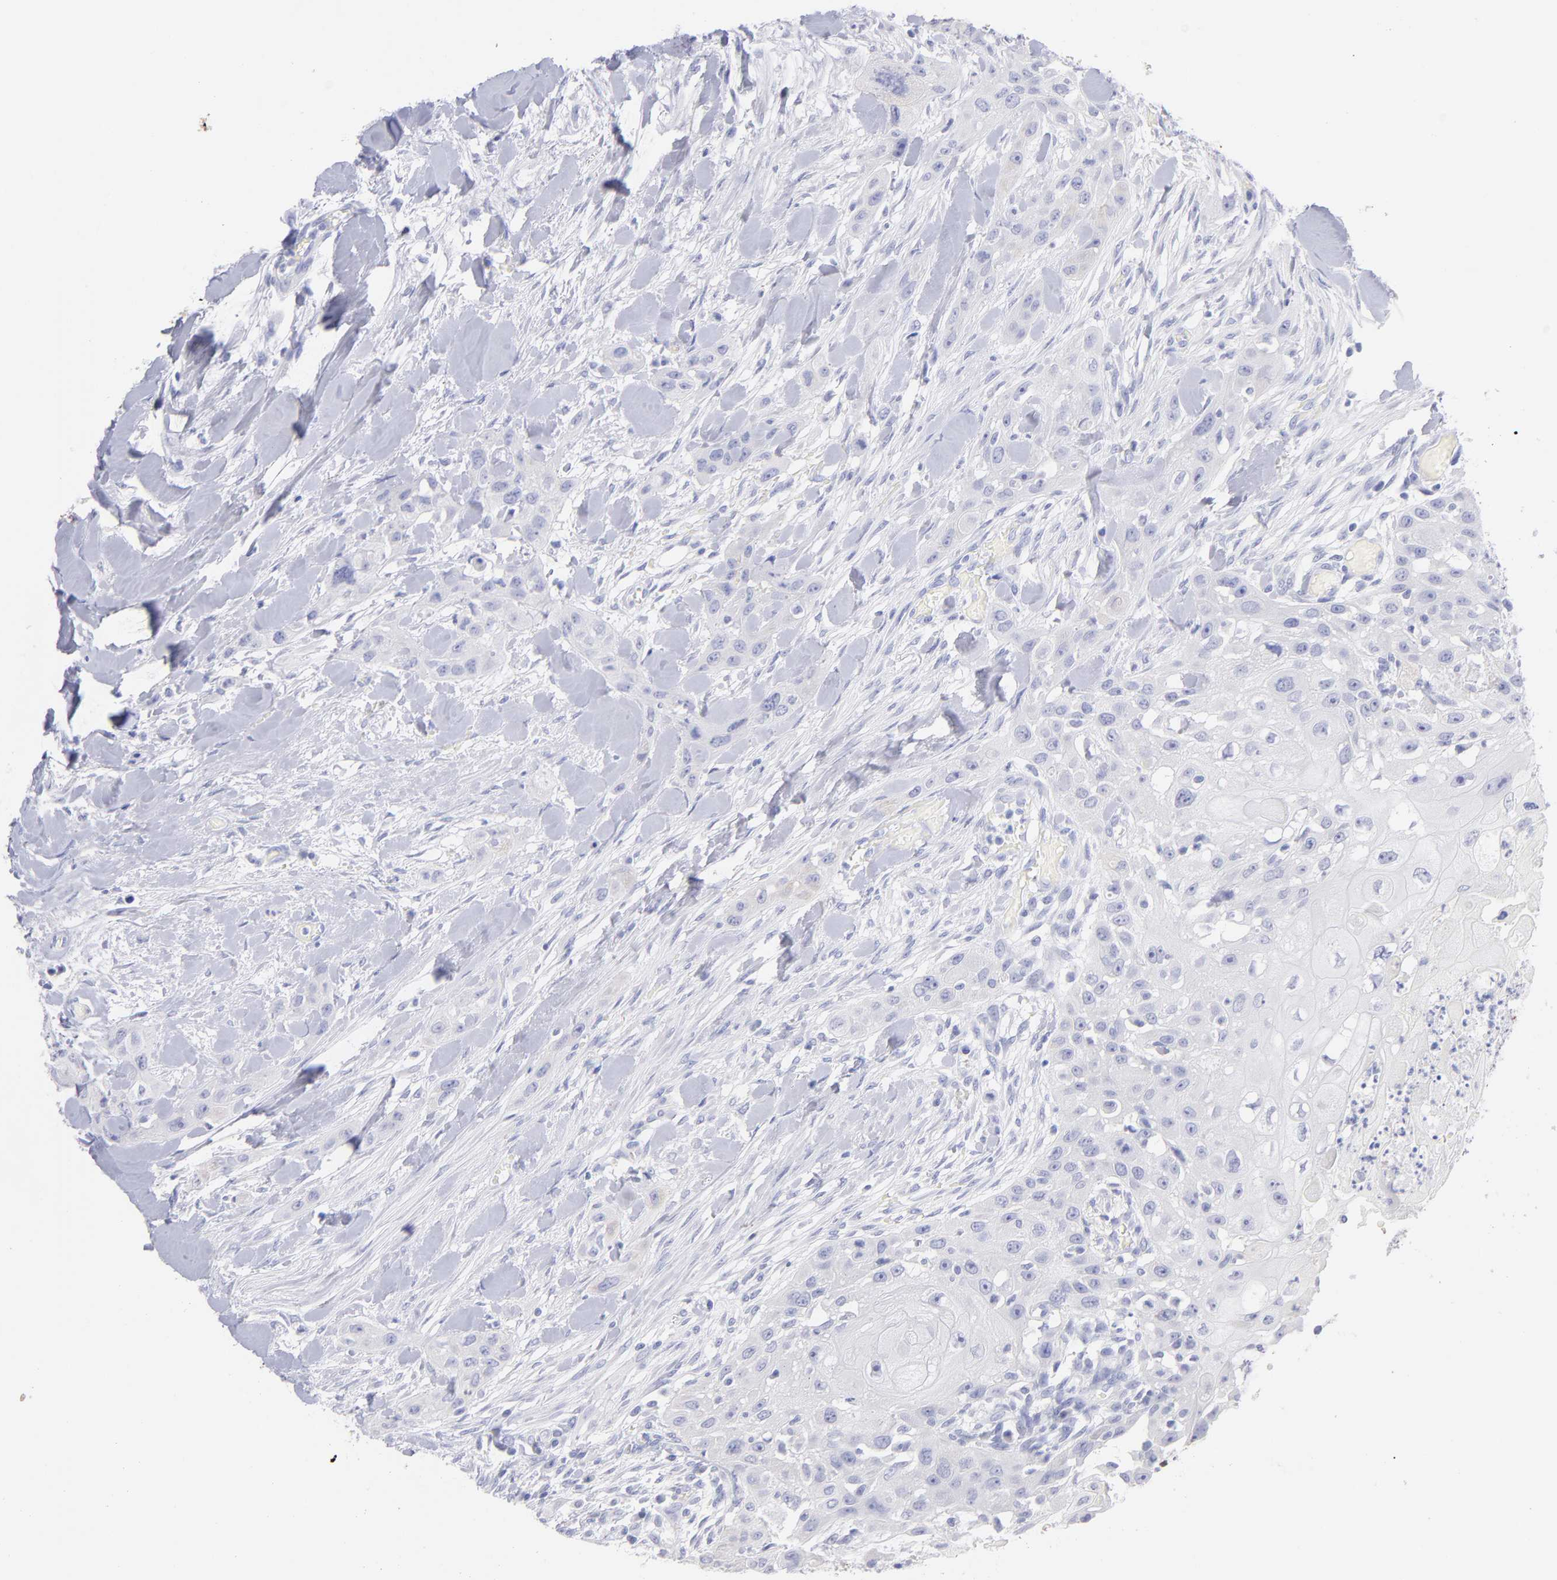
{"staining": {"intensity": "negative", "quantity": "none", "location": "none"}, "tissue": "head and neck cancer", "cell_type": "Tumor cells", "image_type": "cancer", "snomed": [{"axis": "morphology", "description": "Neoplasm, malignant, NOS"}, {"axis": "topography", "description": "Salivary gland"}, {"axis": "topography", "description": "Head-Neck"}], "caption": "Tumor cells show no significant protein positivity in malignant neoplasm (head and neck). Nuclei are stained in blue.", "gene": "SCGN", "patient": {"sex": "male", "age": 43}}